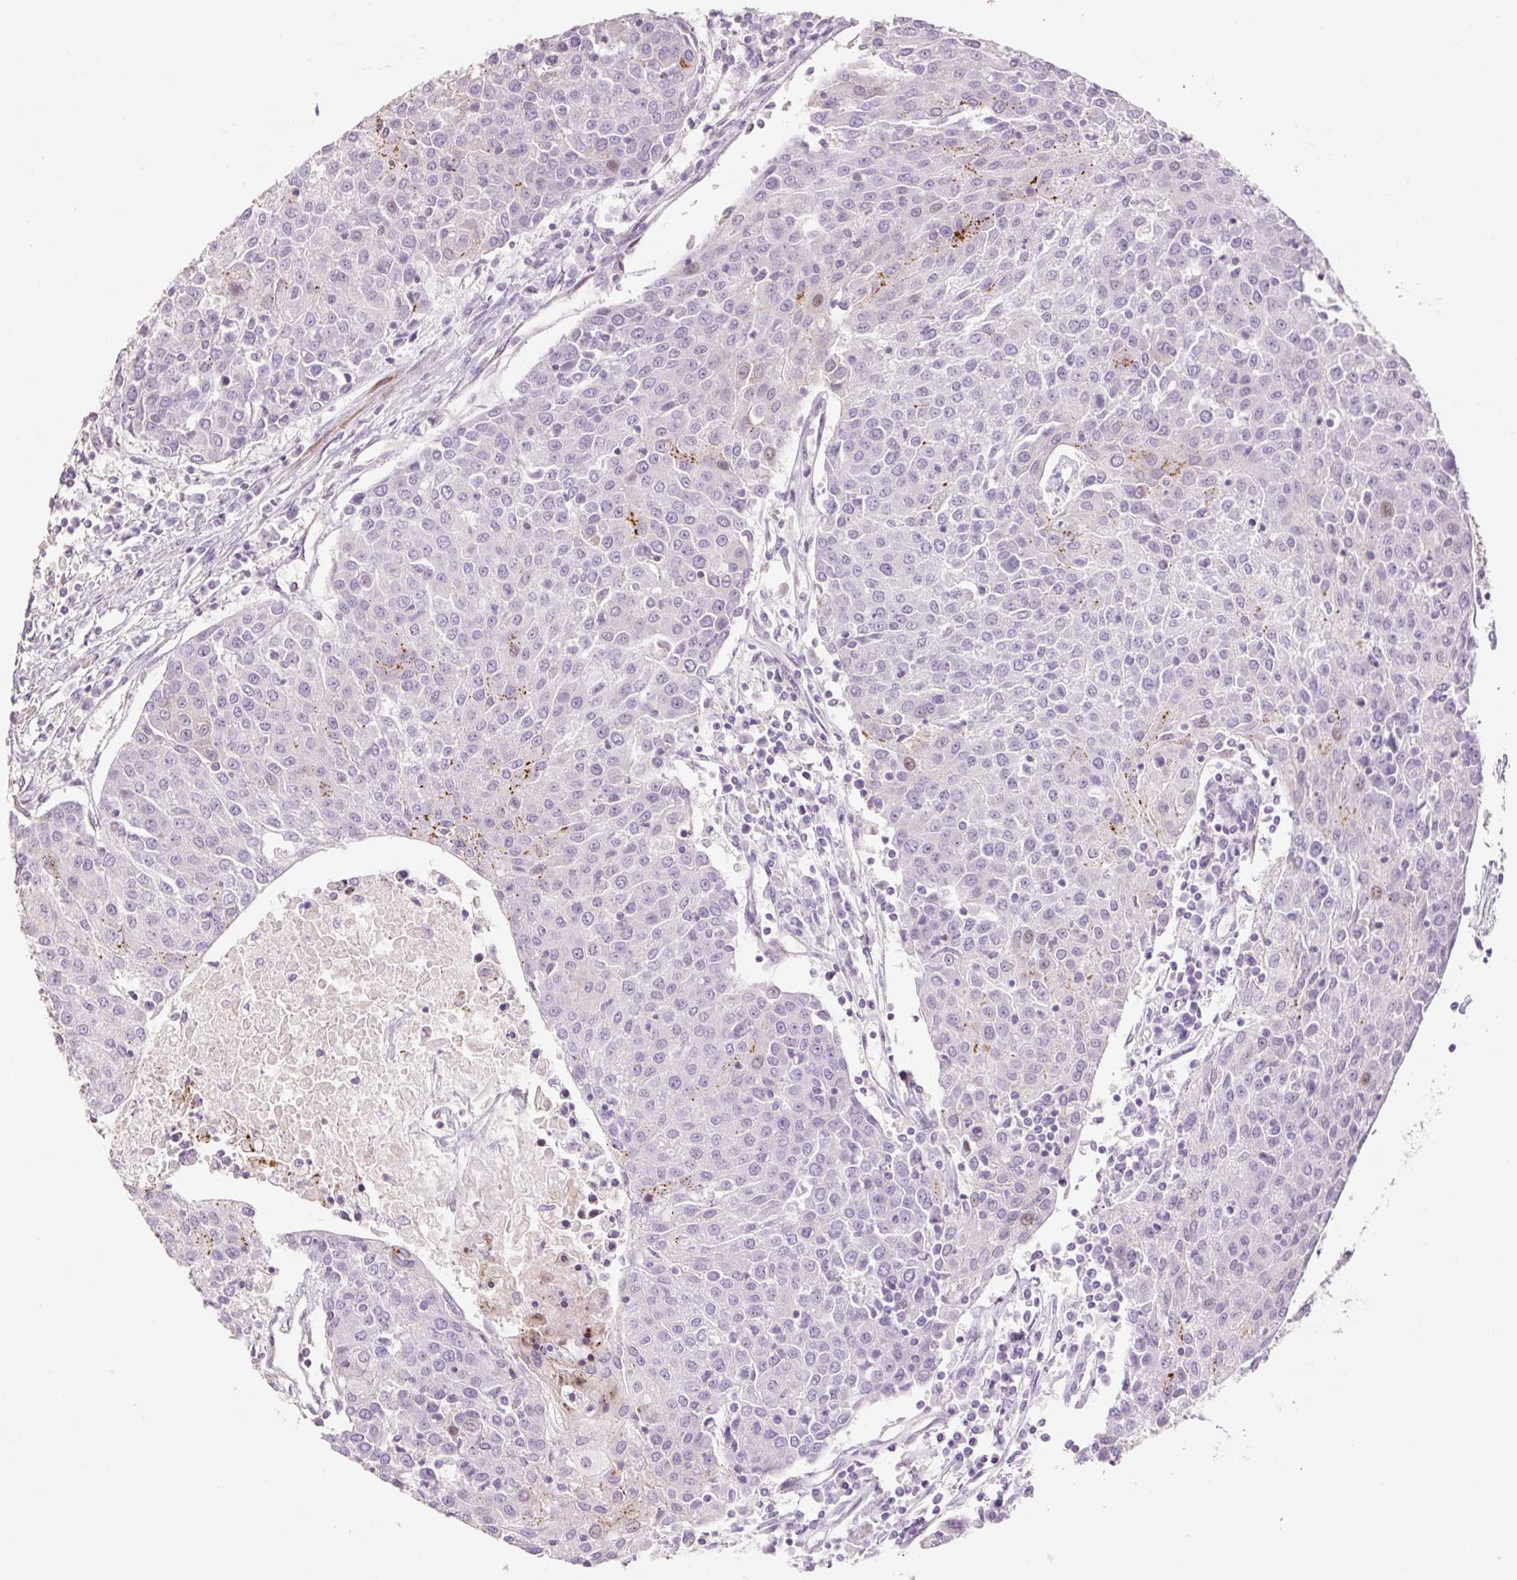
{"staining": {"intensity": "moderate", "quantity": "<25%", "location": "cytoplasmic/membranous"}, "tissue": "urothelial cancer", "cell_type": "Tumor cells", "image_type": "cancer", "snomed": [{"axis": "morphology", "description": "Urothelial carcinoma, High grade"}, {"axis": "topography", "description": "Urinary bladder"}], "caption": "Urothelial cancer stained with a brown dye shows moderate cytoplasmic/membranous positive positivity in about <25% of tumor cells.", "gene": "ZNF552", "patient": {"sex": "female", "age": 85}}